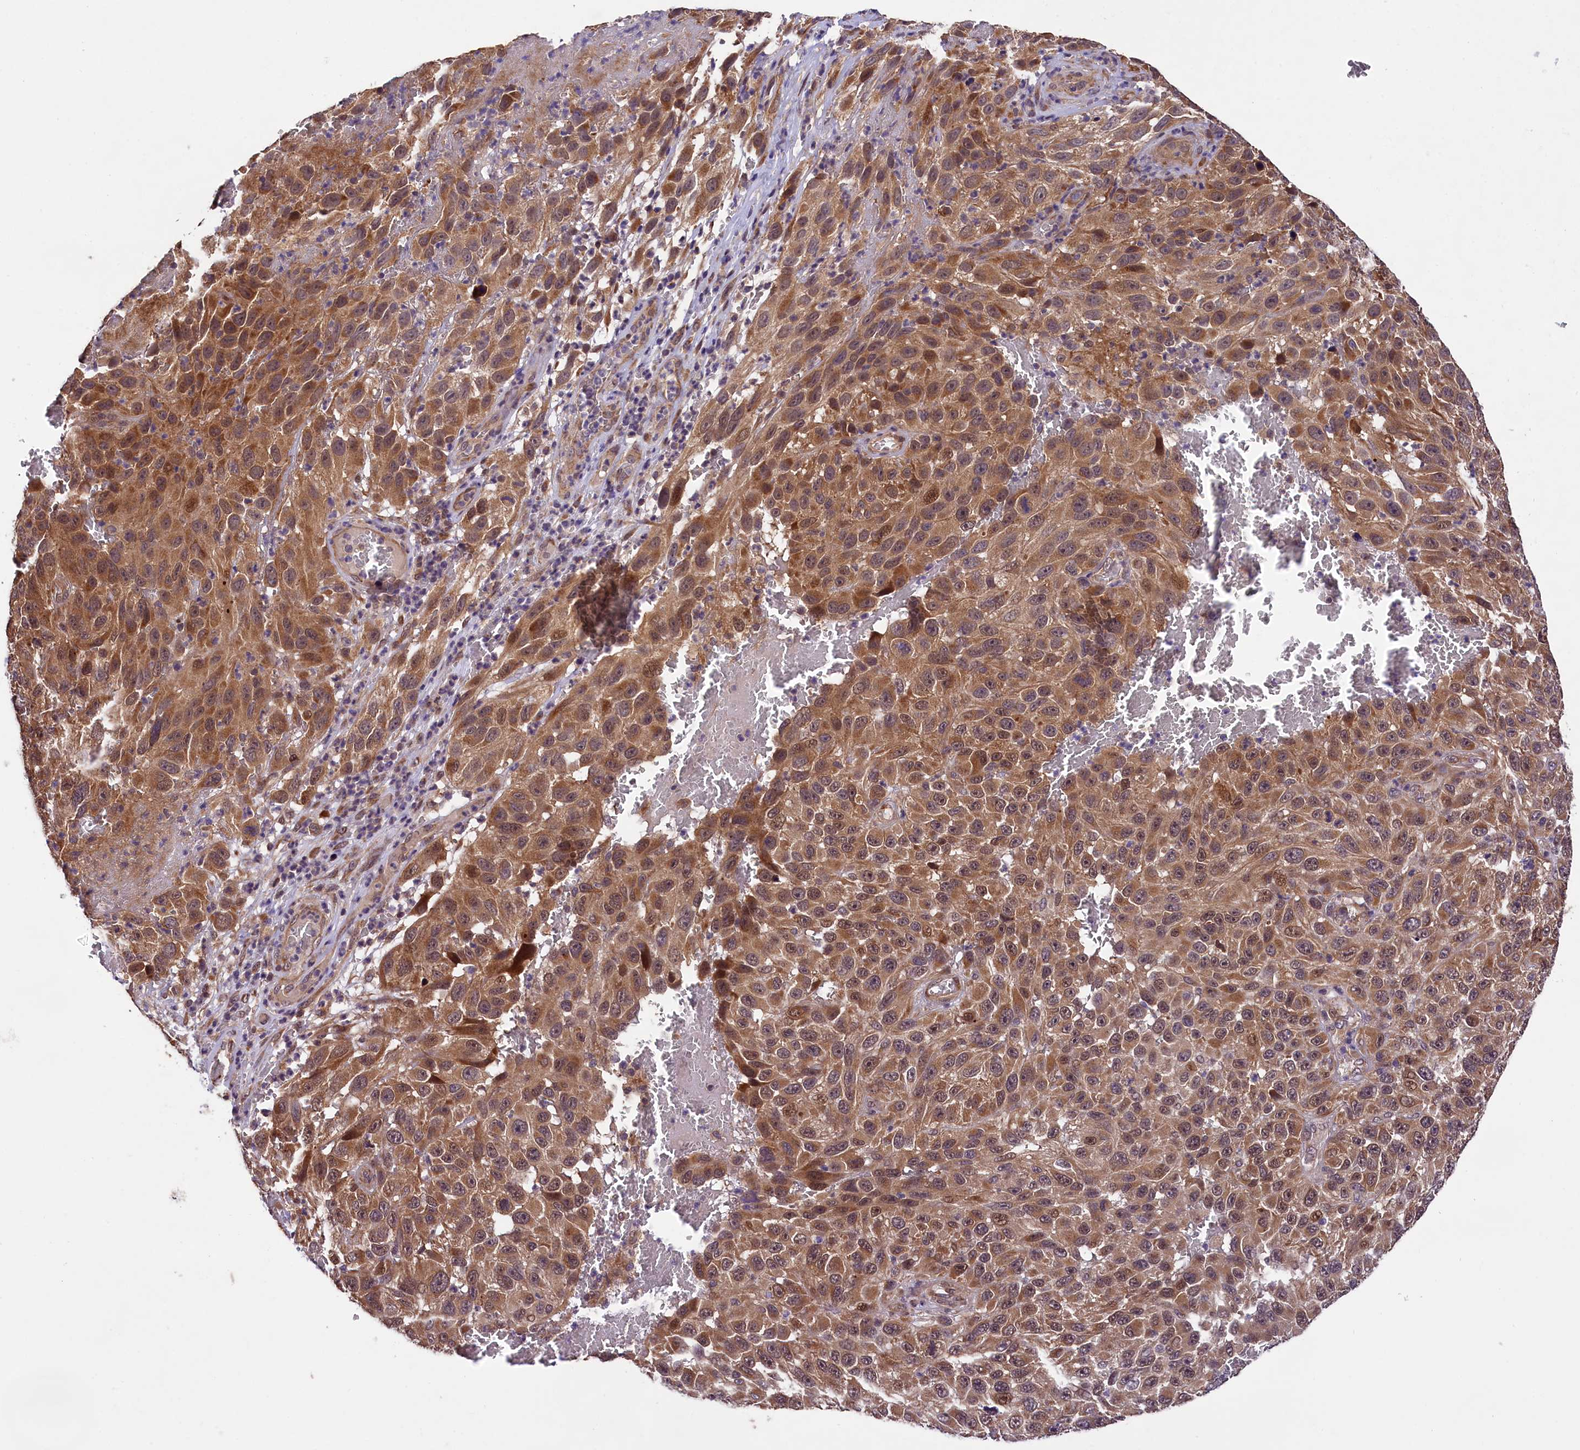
{"staining": {"intensity": "moderate", "quantity": ">75%", "location": "cytoplasmic/membranous,nuclear"}, "tissue": "melanoma", "cell_type": "Tumor cells", "image_type": "cancer", "snomed": [{"axis": "morphology", "description": "Malignant melanoma, NOS"}, {"axis": "topography", "description": "Skin"}], "caption": "Approximately >75% of tumor cells in malignant melanoma exhibit moderate cytoplasmic/membranous and nuclear protein staining as visualized by brown immunohistochemical staining.", "gene": "DOHH", "patient": {"sex": "female", "age": 96}}